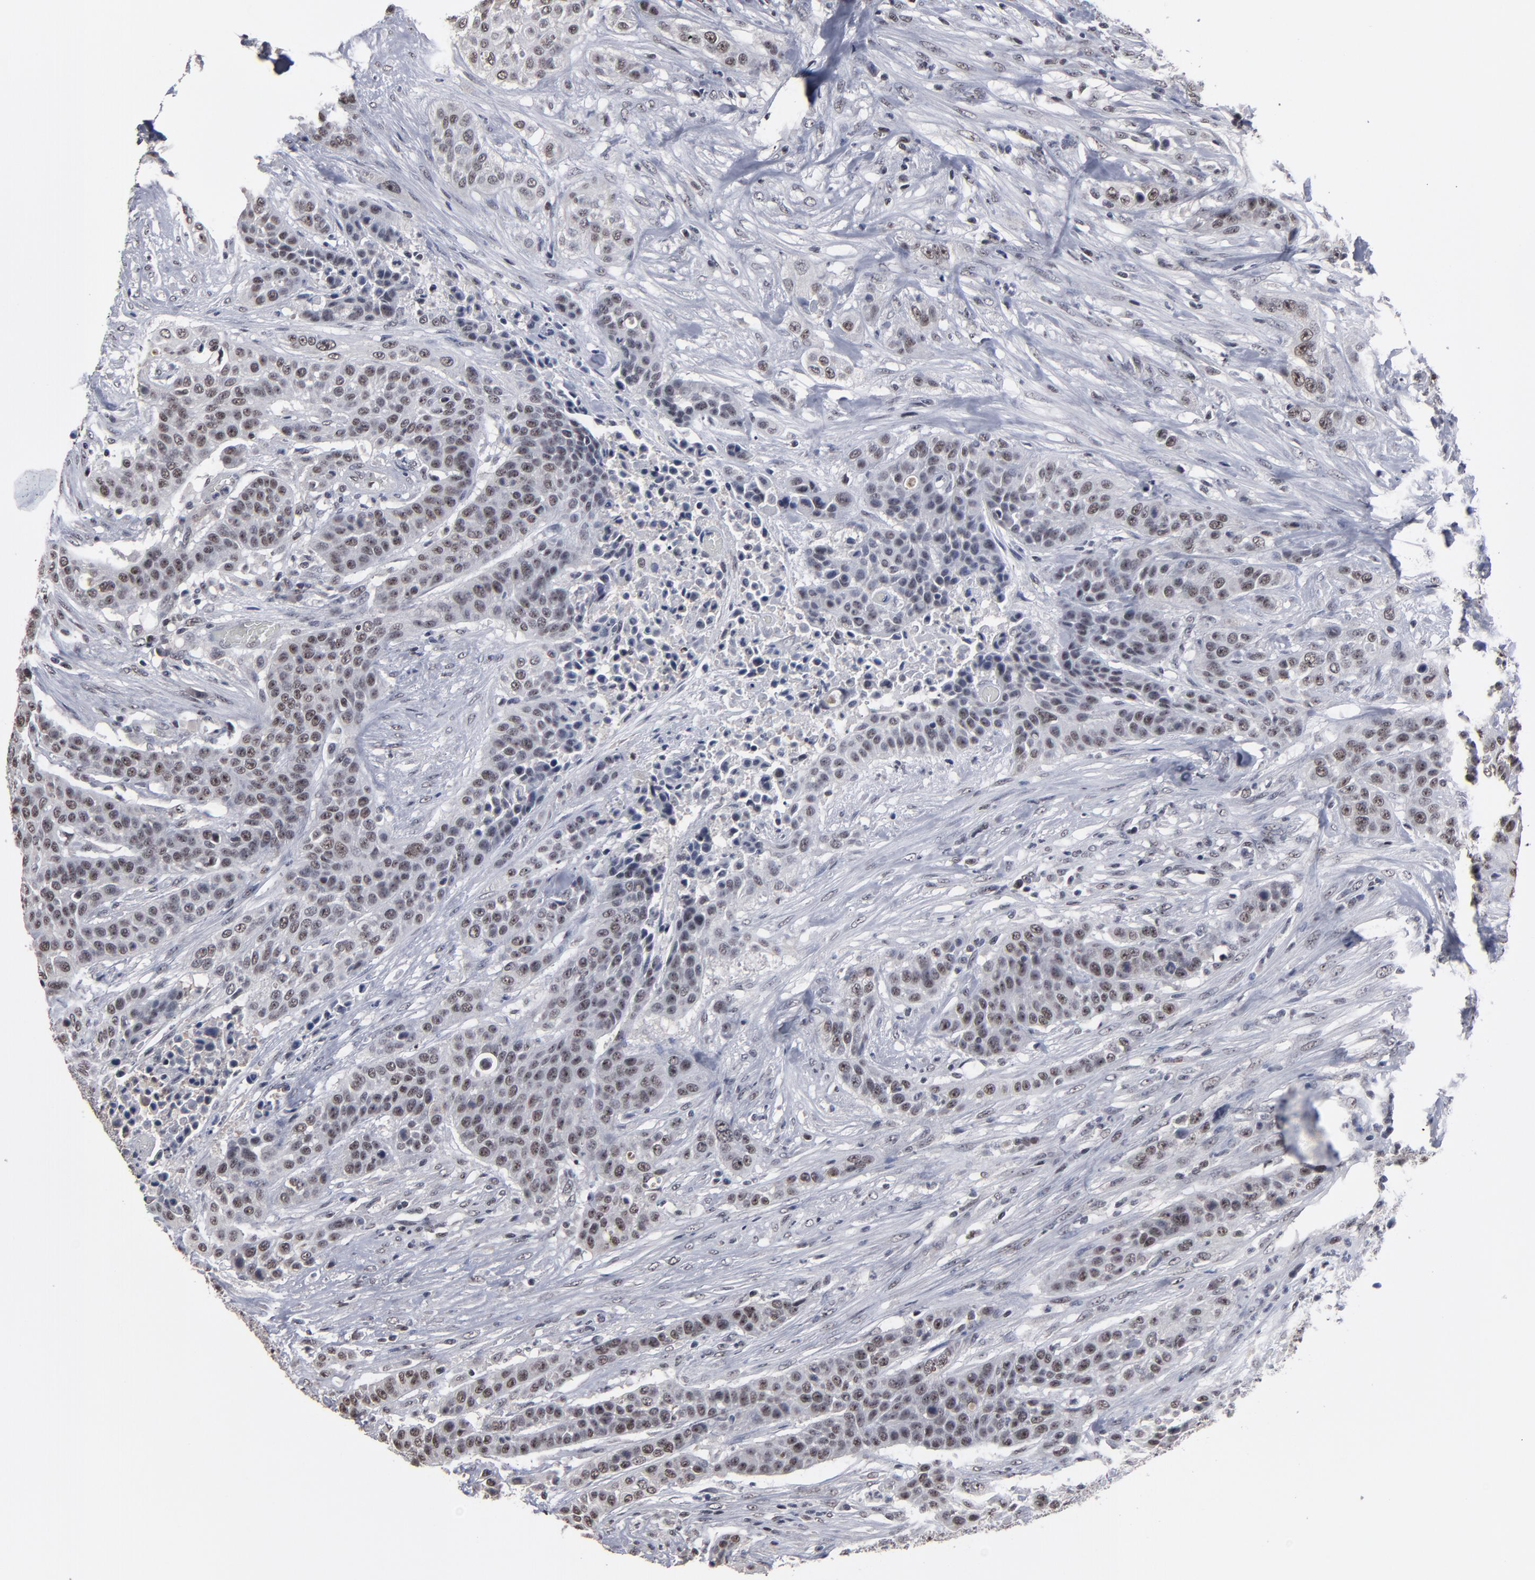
{"staining": {"intensity": "weak", "quantity": "<25%", "location": "nuclear"}, "tissue": "urothelial cancer", "cell_type": "Tumor cells", "image_type": "cancer", "snomed": [{"axis": "morphology", "description": "Urothelial carcinoma, High grade"}, {"axis": "topography", "description": "Urinary bladder"}], "caption": "Immunohistochemical staining of high-grade urothelial carcinoma reveals no significant expression in tumor cells.", "gene": "SSRP1", "patient": {"sex": "male", "age": 74}}